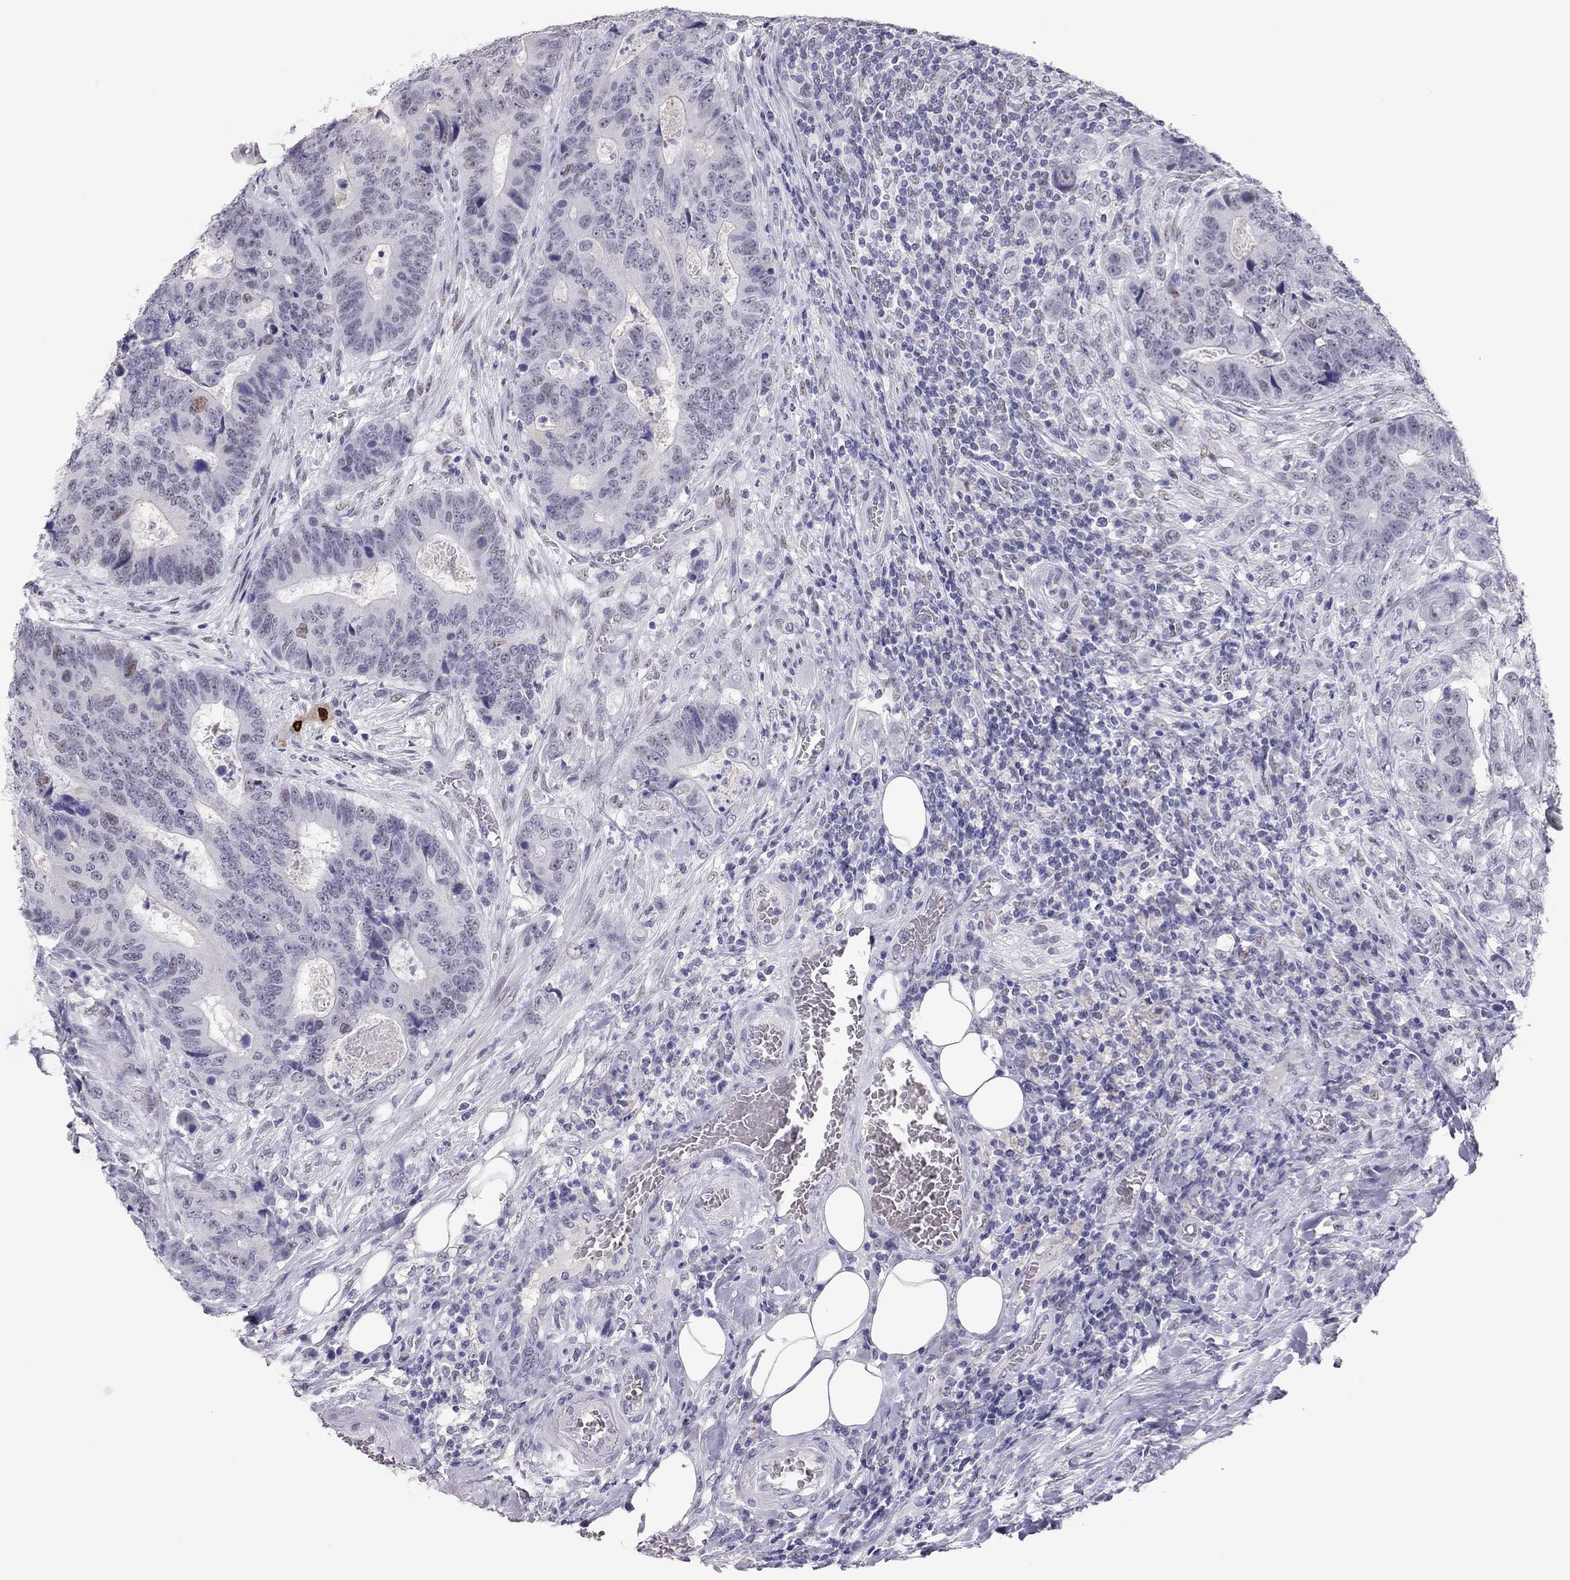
{"staining": {"intensity": "weak", "quantity": "<25%", "location": "nuclear"}, "tissue": "colorectal cancer", "cell_type": "Tumor cells", "image_type": "cancer", "snomed": [{"axis": "morphology", "description": "Adenocarcinoma, NOS"}, {"axis": "topography", "description": "Colon"}], "caption": "A histopathology image of colorectal cancer (adenocarcinoma) stained for a protein shows no brown staining in tumor cells.", "gene": "PHOX2A", "patient": {"sex": "female", "age": 48}}